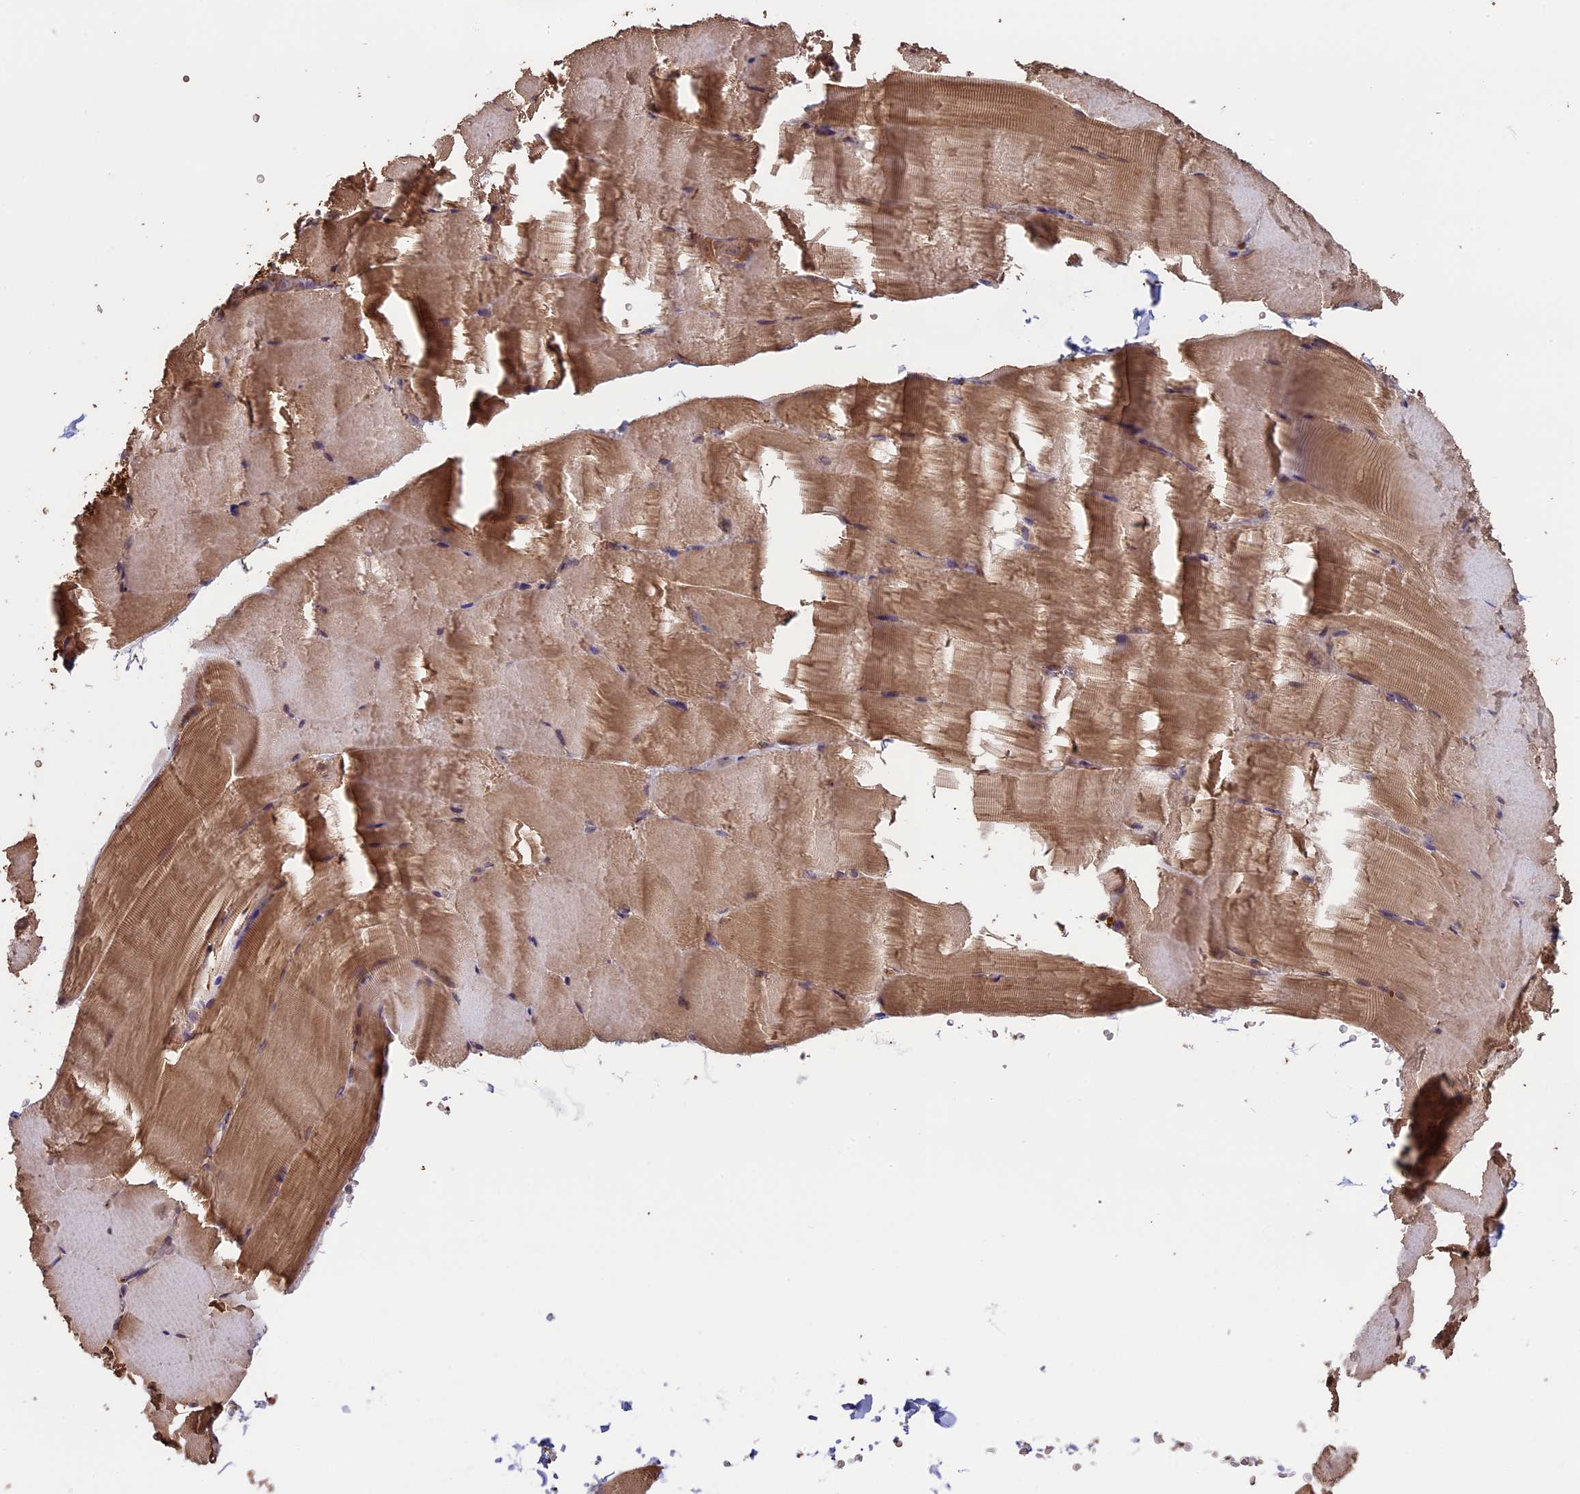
{"staining": {"intensity": "moderate", "quantity": "25%-75%", "location": "cytoplasmic/membranous"}, "tissue": "skeletal muscle", "cell_type": "Myocytes", "image_type": "normal", "snomed": [{"axis": "morphology", "description": "Normal tissue, NOS"}, {"axis": "topography", "description": "Skeletal muscle"}, {"axis": "topography", "description": "Parathyroid gland"}], "caption": "Protein positivity by immunohistochemistry shows moderate cytoplasmic/membranous expression in about 25%-75% of myocytes in normal skeletal muscle.", "gene": "VWA3A", "patient": {"sex": "female", "age": 37}}